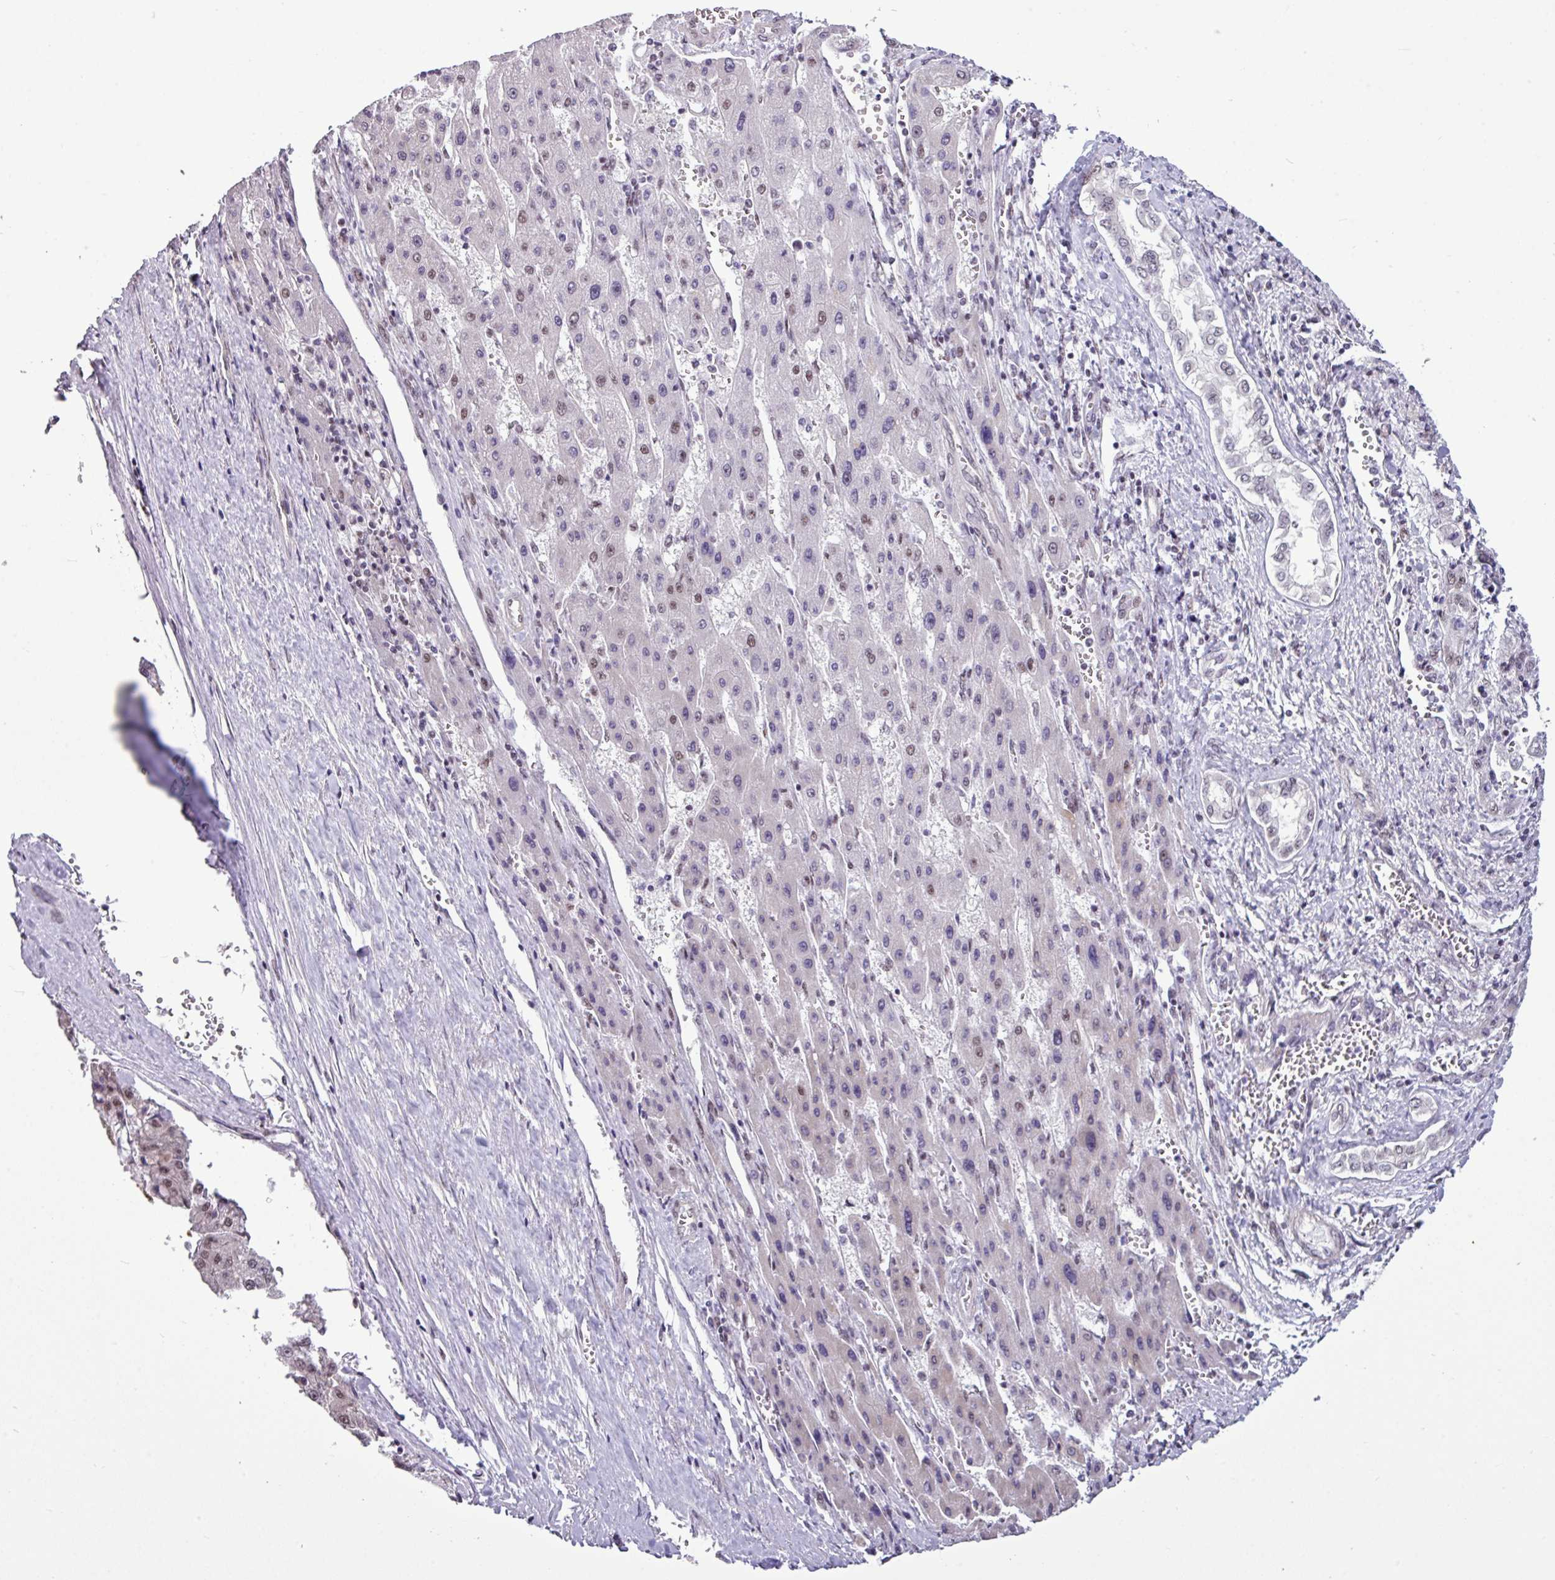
{"staining": {"intensity": "moderate", "quantity": "25%-75%", "location": "nuclear"}, "tissue": "liver cancer", "cell_type": "Tumor cells", "image_type": "cancer", "snomed": [{"axis": "morphology", "description": "Carcinoma, Hepatocellular, NOS"}, {"axis": "topography", "description": "Liver"}], "caption": "Protein analysis of liver hepatocellular carcinoma tissue reveals moderate nuclear positivity in approximately 25%-75% of tumor cells. (IHC, brightfield microscopy, high magnification).", "gene": "UTP18", "patient": {"sex": "female", "age": 73}}